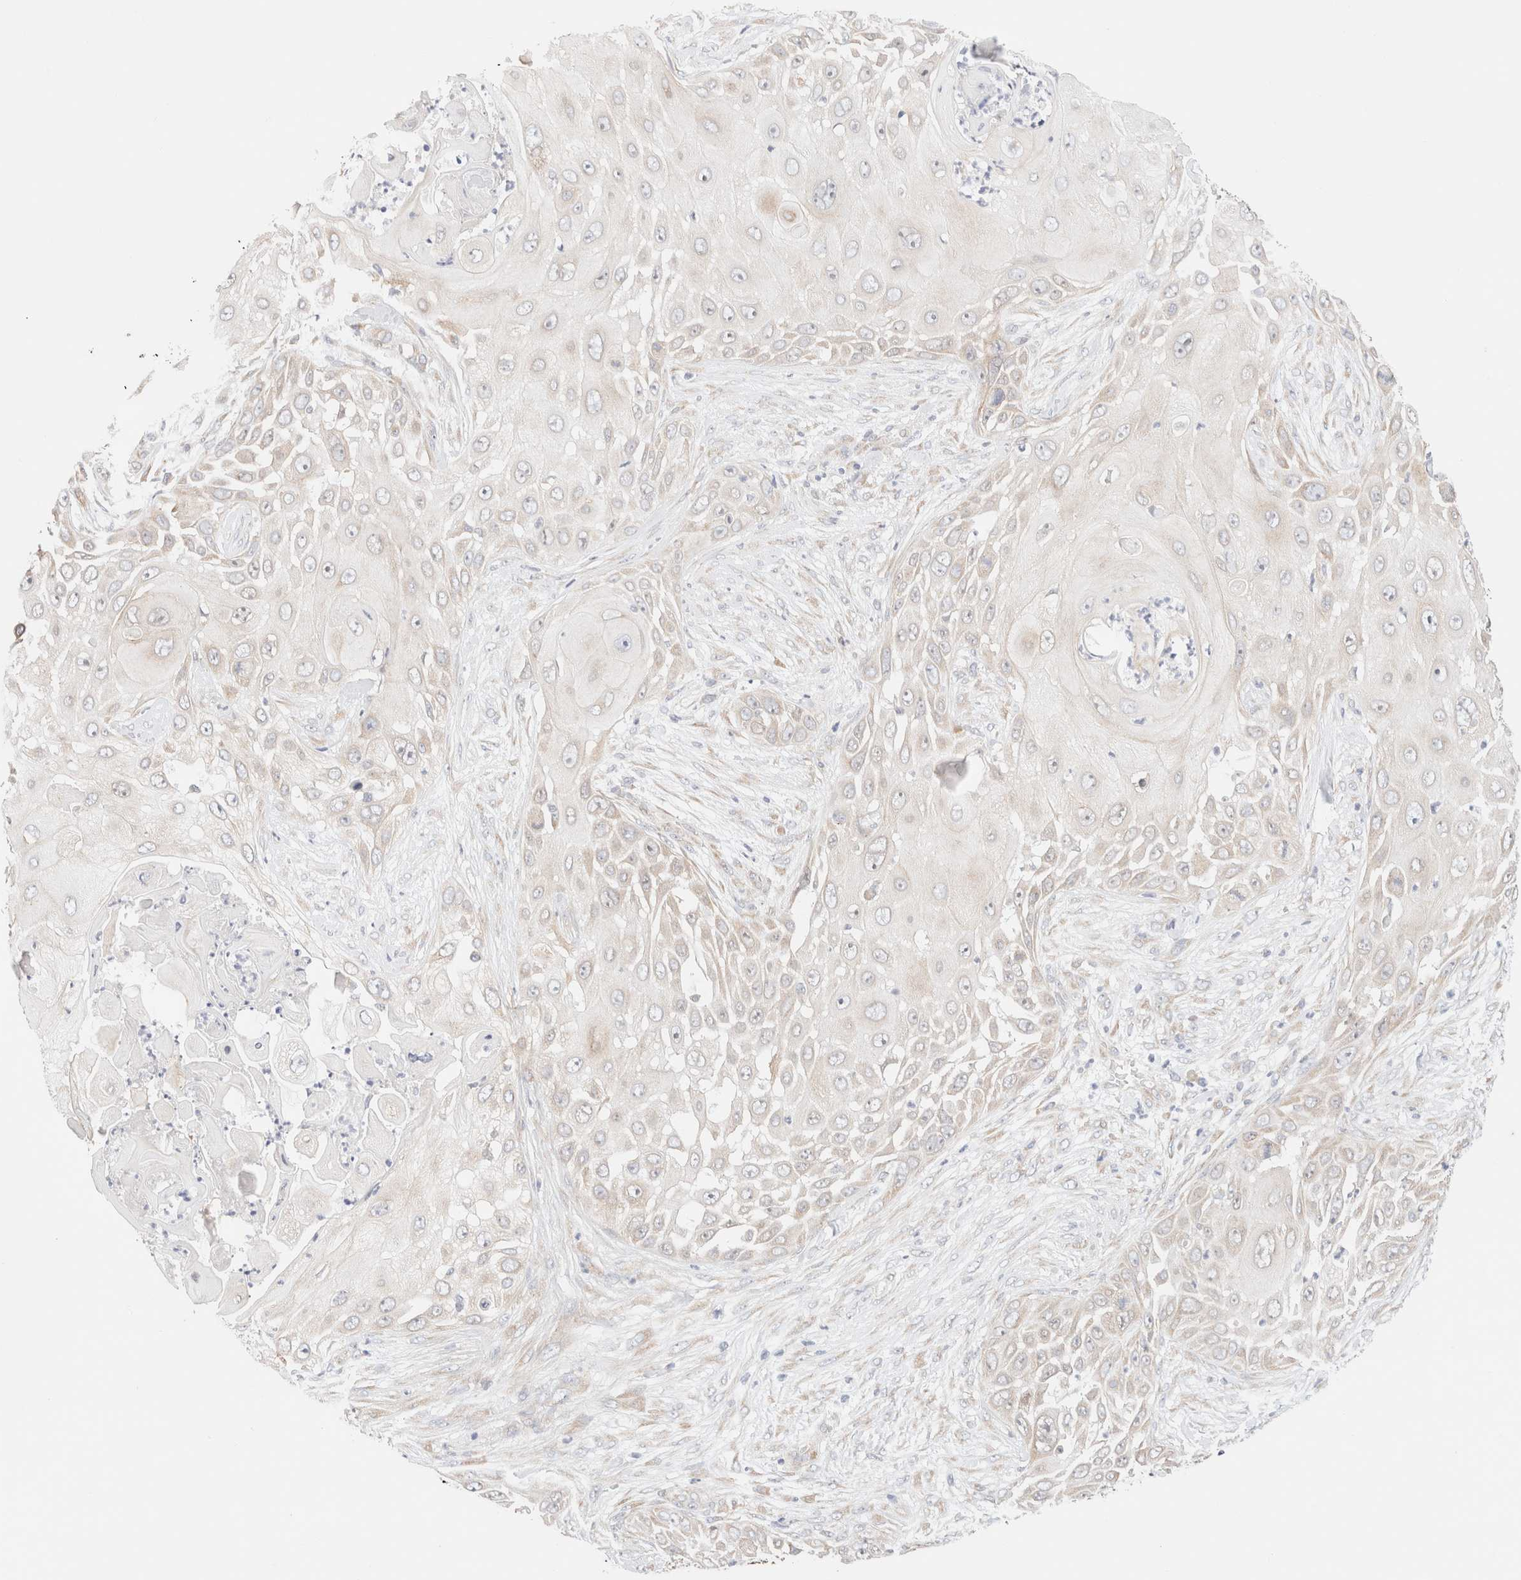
{"staining": {"intensity": "weak", "quantity": "25%-75%", "location": "cytoplasmic/membranous"}, "tissue": "skin cancer", "cell_type": "Tumor cells", "image_type": "cancer", "snomed": [{"axis": "morphology", "description": "Squamous cell carcinoma, NOS"}, {"axis": "topography", "description": "Skin"}], "caption": "A high-resolution photomicrograph shows immunohistochemistry (IHC) staining of skin squamous cell carcinoma, which demonstrates weak cytoplasmic/membranous positivity in about 25%-75% of tumor cells.", "gene": "RRP15", "patient": {"sex": "female", "age": 44}}